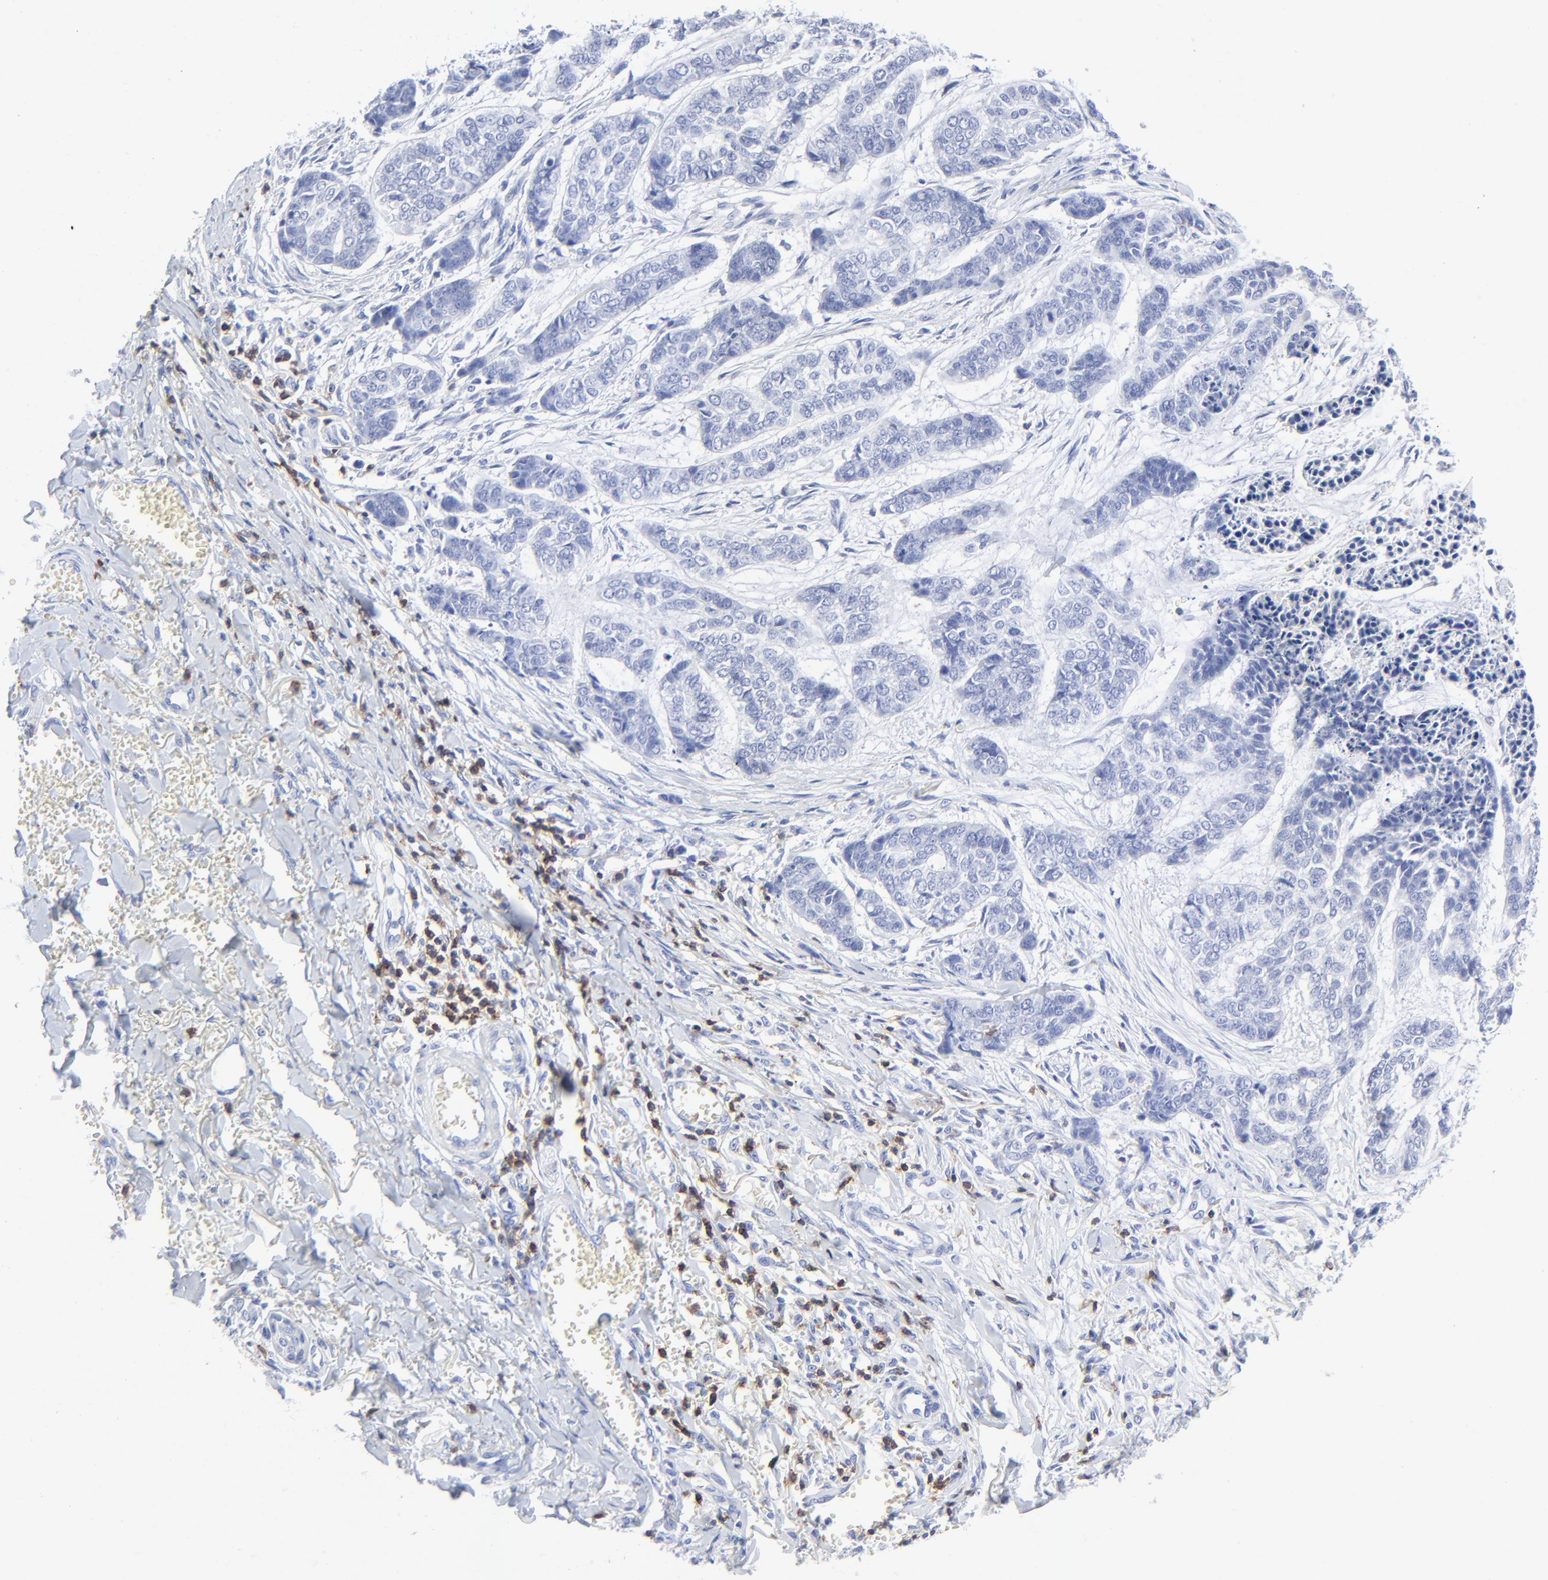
{"staining": {"intensity": "negative", "quantity": "none", "location": "none"}, "tissue": "skin cancer", "cell_type": "Tumor cells", "image_type": "cancer", "snomed": [{"axis": "morphology", "description": "Basal cell carcinoma"}, {"axis": "topography", "description": "Skin"}], "caption": "Tumor cells show no significant protein staining in skin basal cell carcinoma.", "gene": "LCK", "patient": {"sex": "female", "age": 64}}